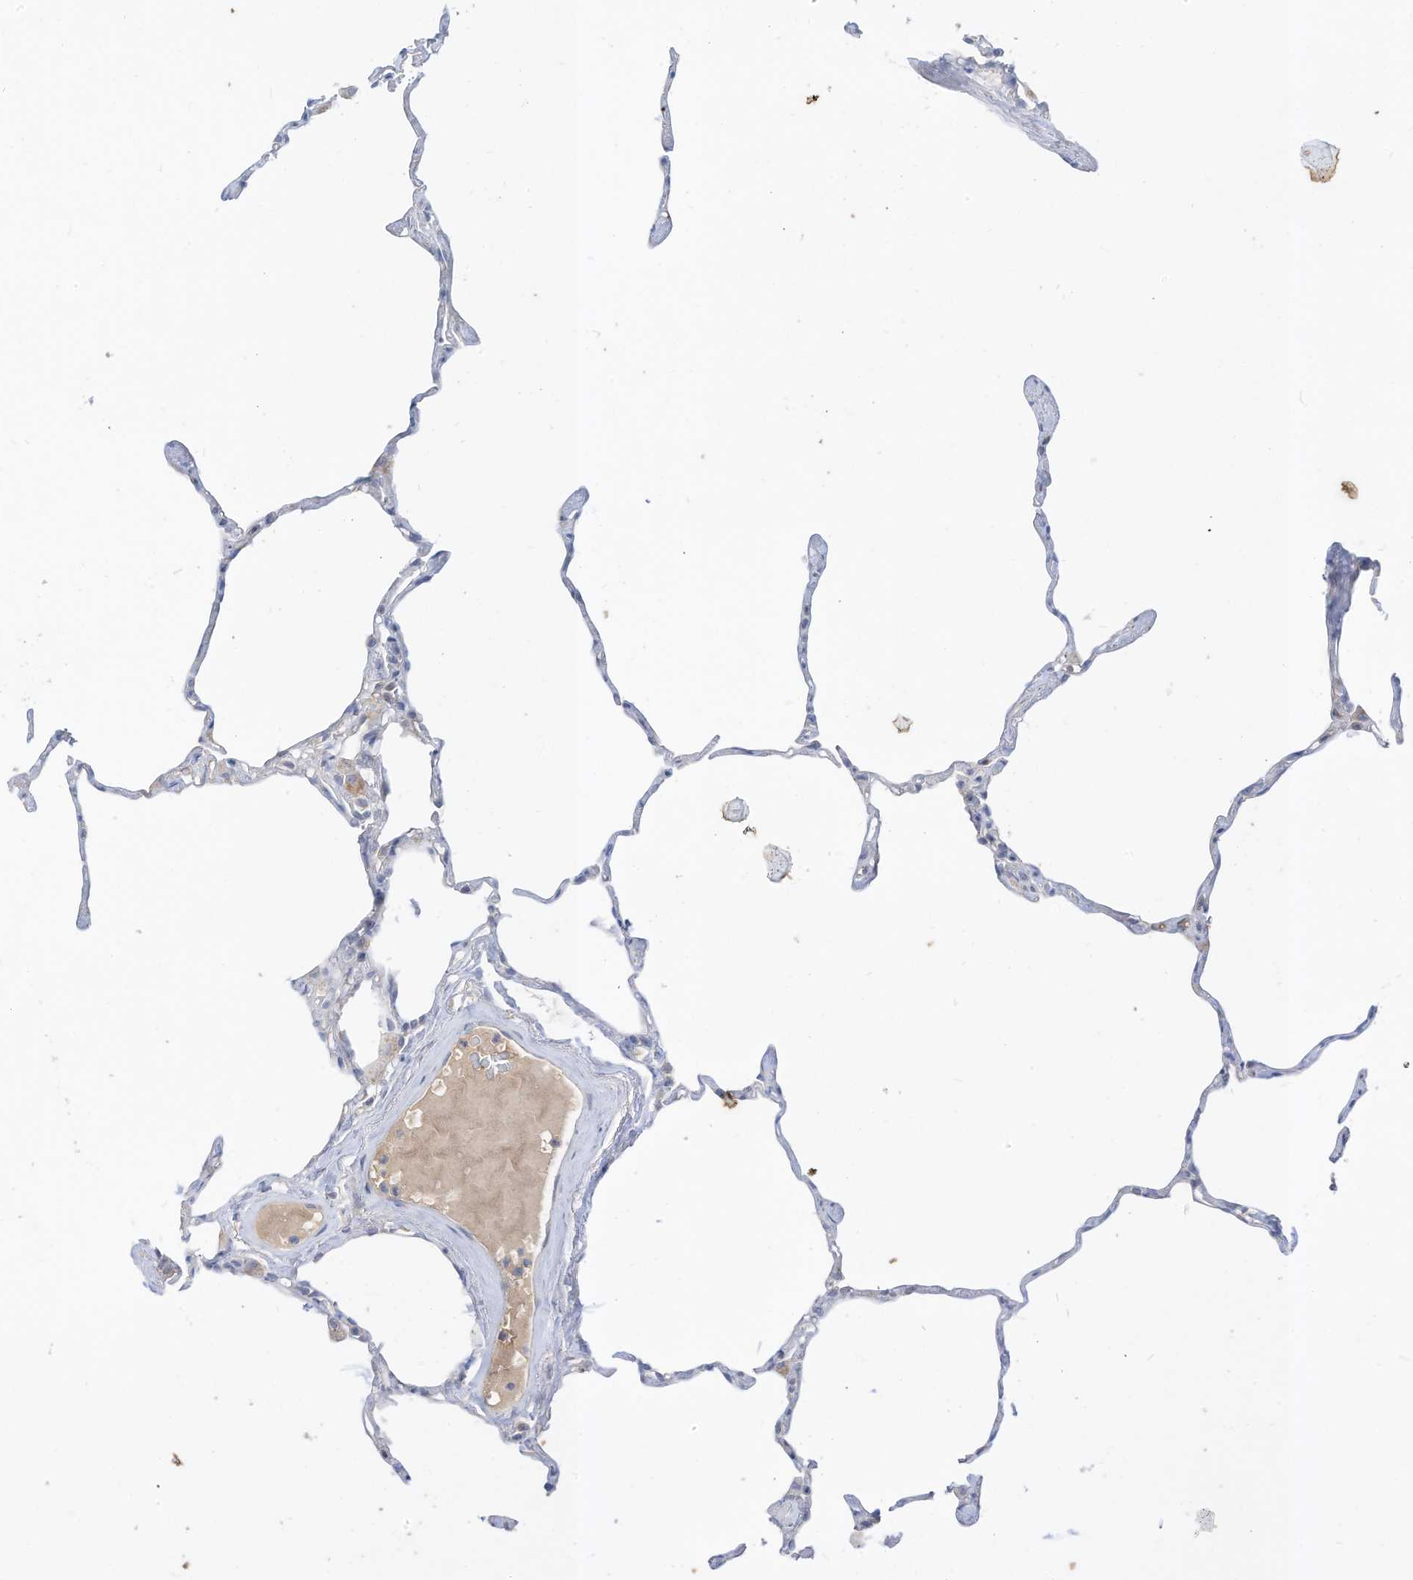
{"staining": {"intensity": "negative", "quantity": "none", "location": "none"}, "tissue": "lung", "cell_type": "Alveolar cells", "image_type": "normal", "snomed": [{"axis": "morphology", "description": "Normal tissue, NOS"}, {"axis": "topography", "description": "Lung"}], "caption": "Immunohistochemical staining of benign lung displays no significant positivity in alveolar cells. Nuclei are stained in blue.", "gene": "RASA2", "patient": {"sex": "male", "age": 65}}